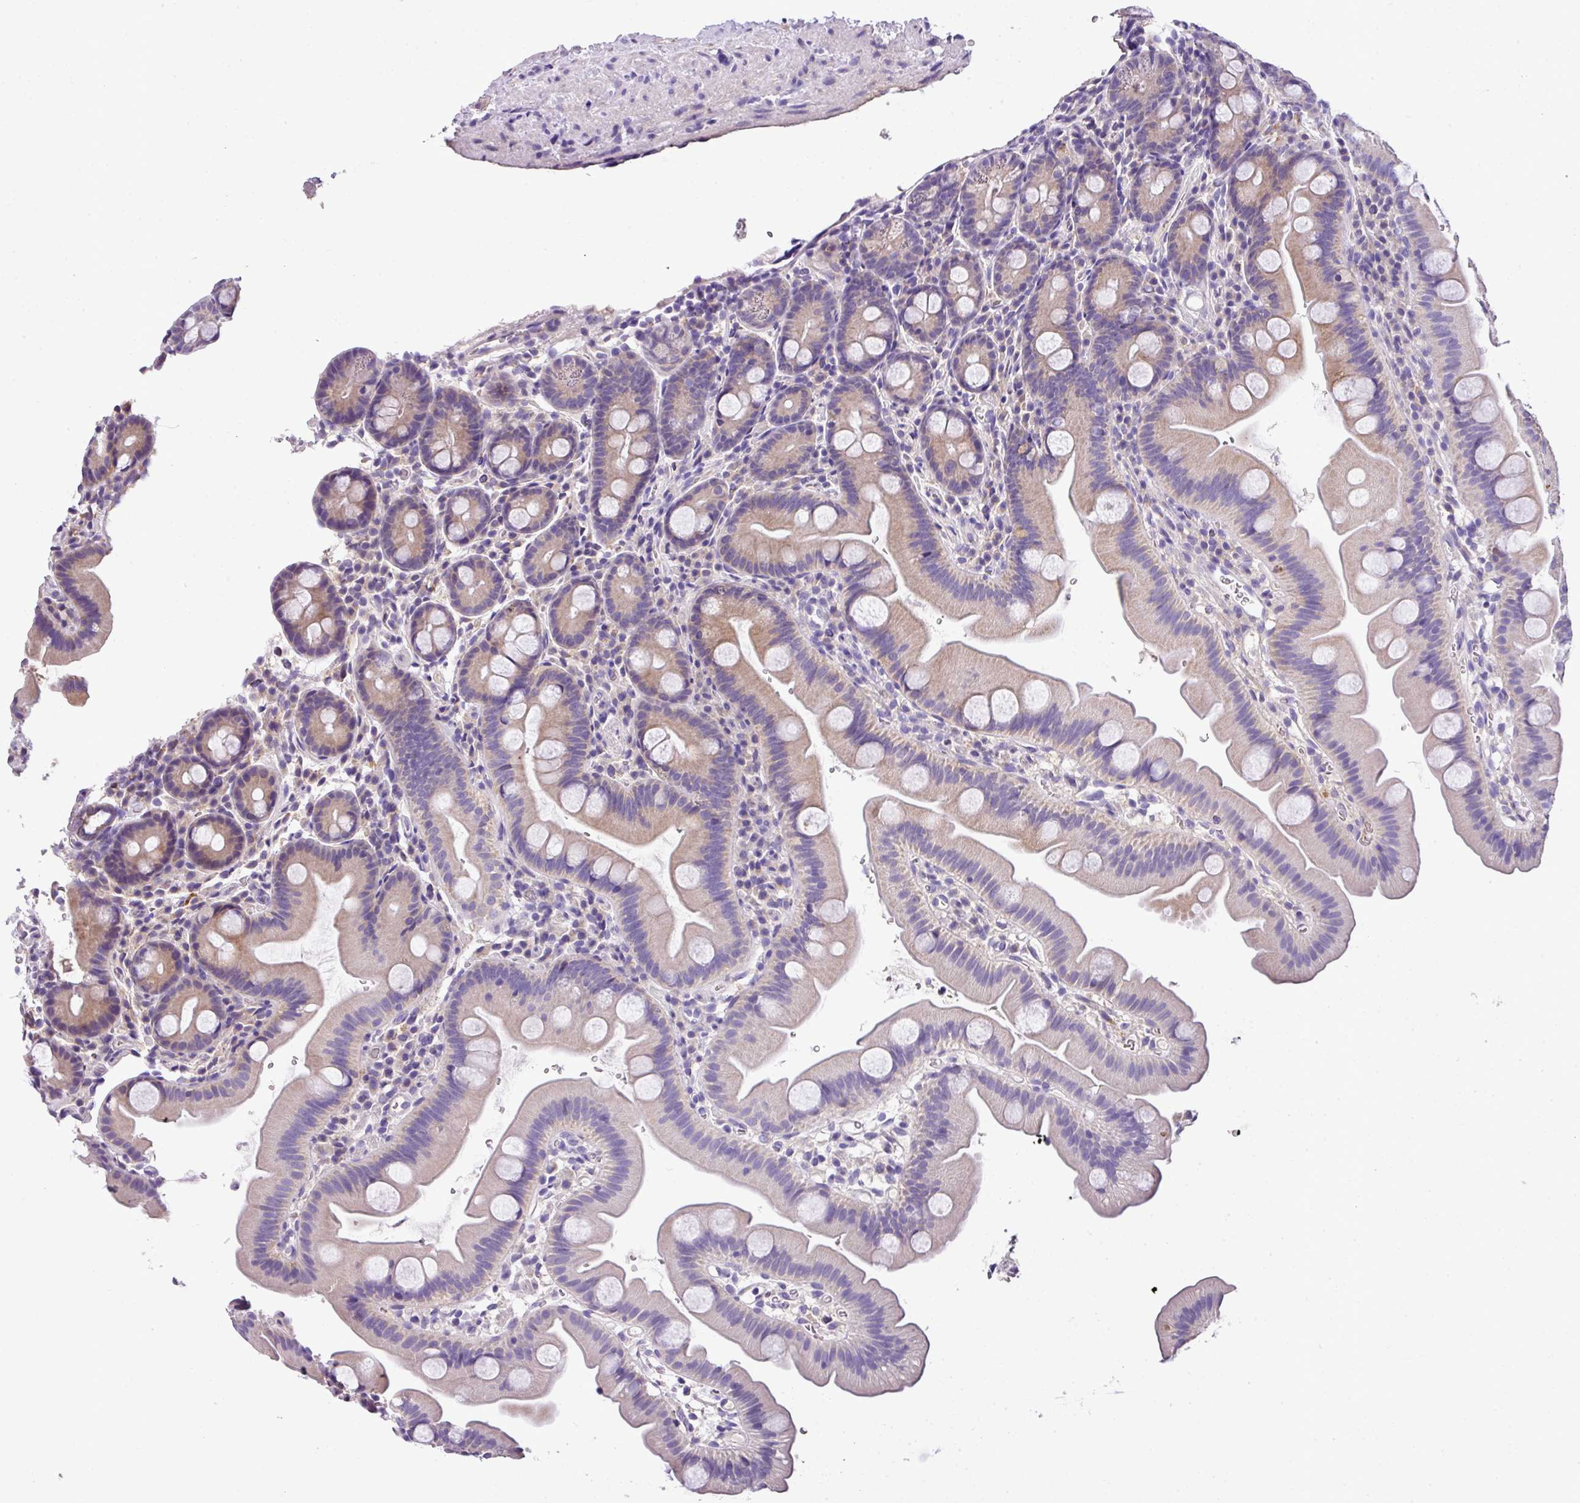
{"staining": {"intensity": "weak", "quantity": "25%-75%", "location": "cytoplasmic/membranous"}, "tissue": "small intestine", "cell_type": "Glandular cells", "image_type": "normal", "snomed": [{"axis": "morphology", "description": "Normal tissue, NOS"}, {"axis": "topography", "description": "Small intestine"}], "caption": "A brown stain highlights weak cytoplasmic/membranous positivity of a protein in glandular cells of normal human small intestine.", "gene": "ANXA2R", "patient": {"sex": "female", "age": 68}}